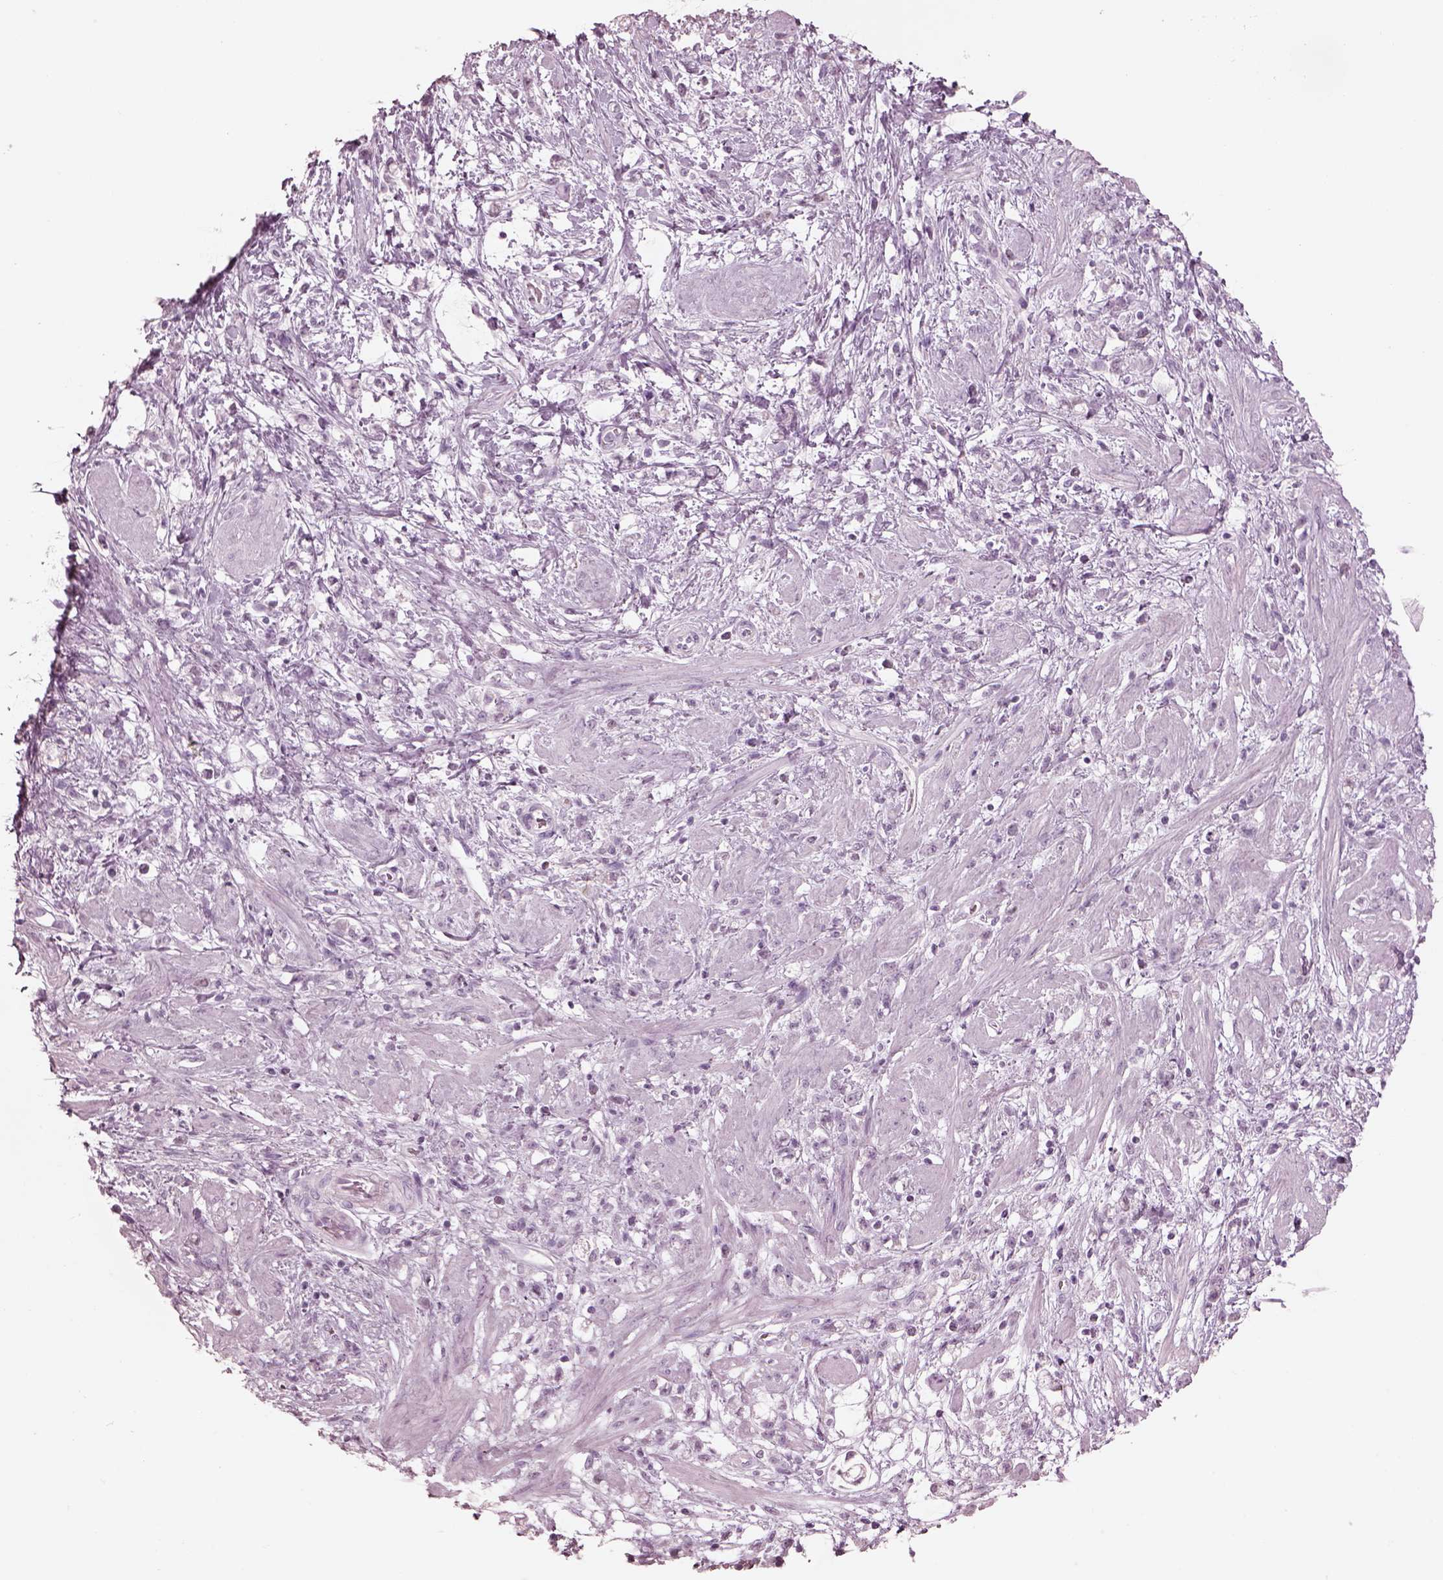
{"staining": {"intensity": "negative", "quantity": "none", "location": "none"}, "tissue": "stomach cancer", "cell_type": "Tumor cells", "image_type": "cancer", "snomed": [{"axis": "morphology", "description": "Adenocarcinoma, NOS"}, {"axis": "topography", "description": "Stomach"}], "caption": "This histopathology image is of stomach cancer (adenocarcinoma) stained with immunohistochemistry (IHC) to label a protein in brown with the nuclei are counter-stained blue. There is no positivity in tumor cells.", "gene": "KRTAP24-1", "patient": {"sex": "female", "age": 60}}